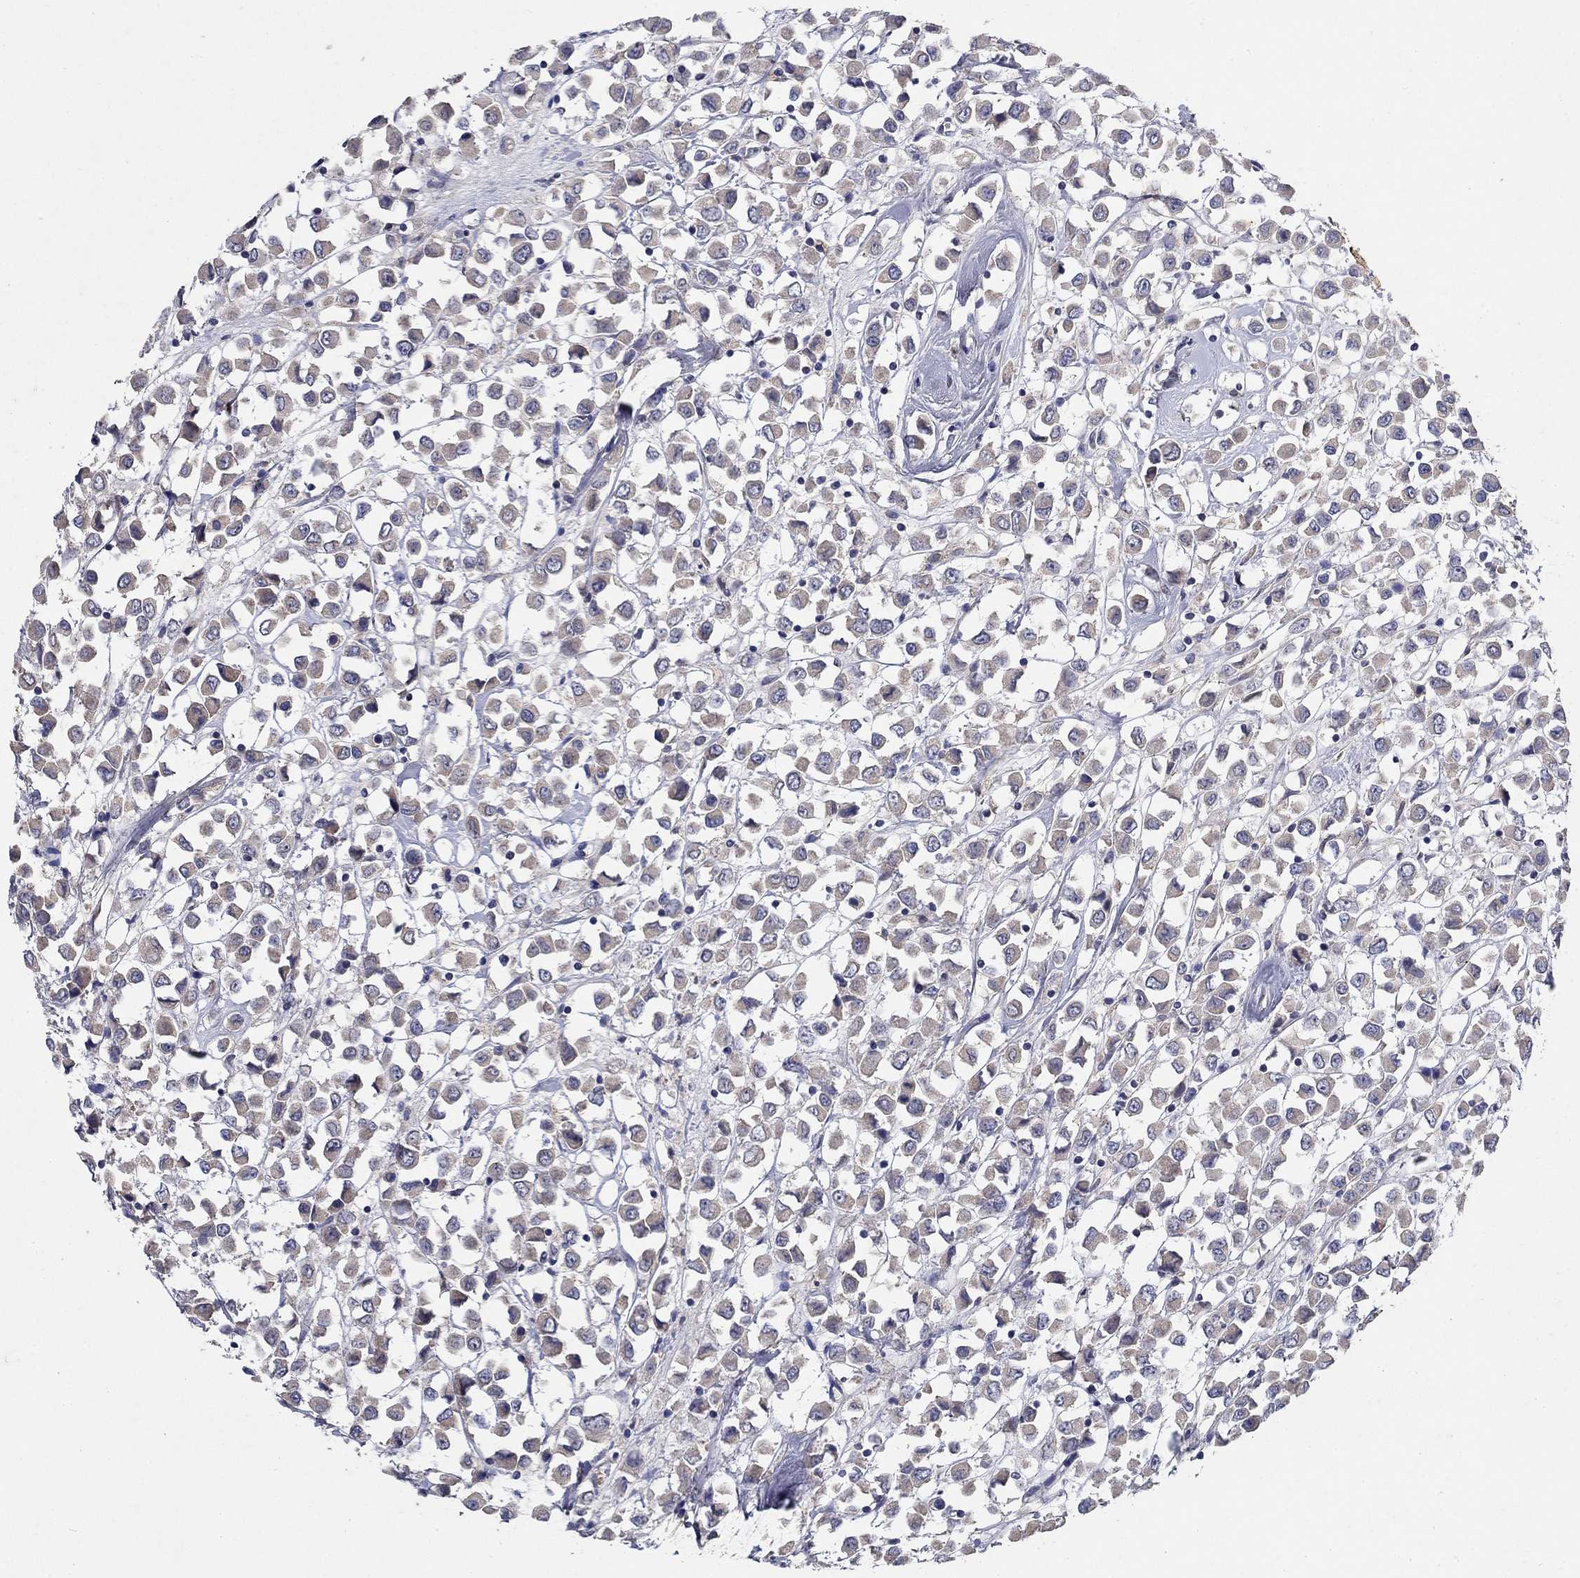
{"staining": {"intensity": "negative", "quantity": "none", "location": "none"}, "tissue": "breast cancer", "cell_type": "Tumor cells", "image_type": "cancer", "snomed": [{"axis": "morphology", "description": "Duct carcinoma"}, {"axis": "topography", "description": "Breast"}], "caption": "Tumor cells are negative for protein expression in human breast cancer. (Brightfield microscopy of DAB (3,3'-diaminobenzidine) immunohistochemistry (IHC) at high magnification).", "gene": "PROZ", "patient": {"sex": "female", "age": 61}}